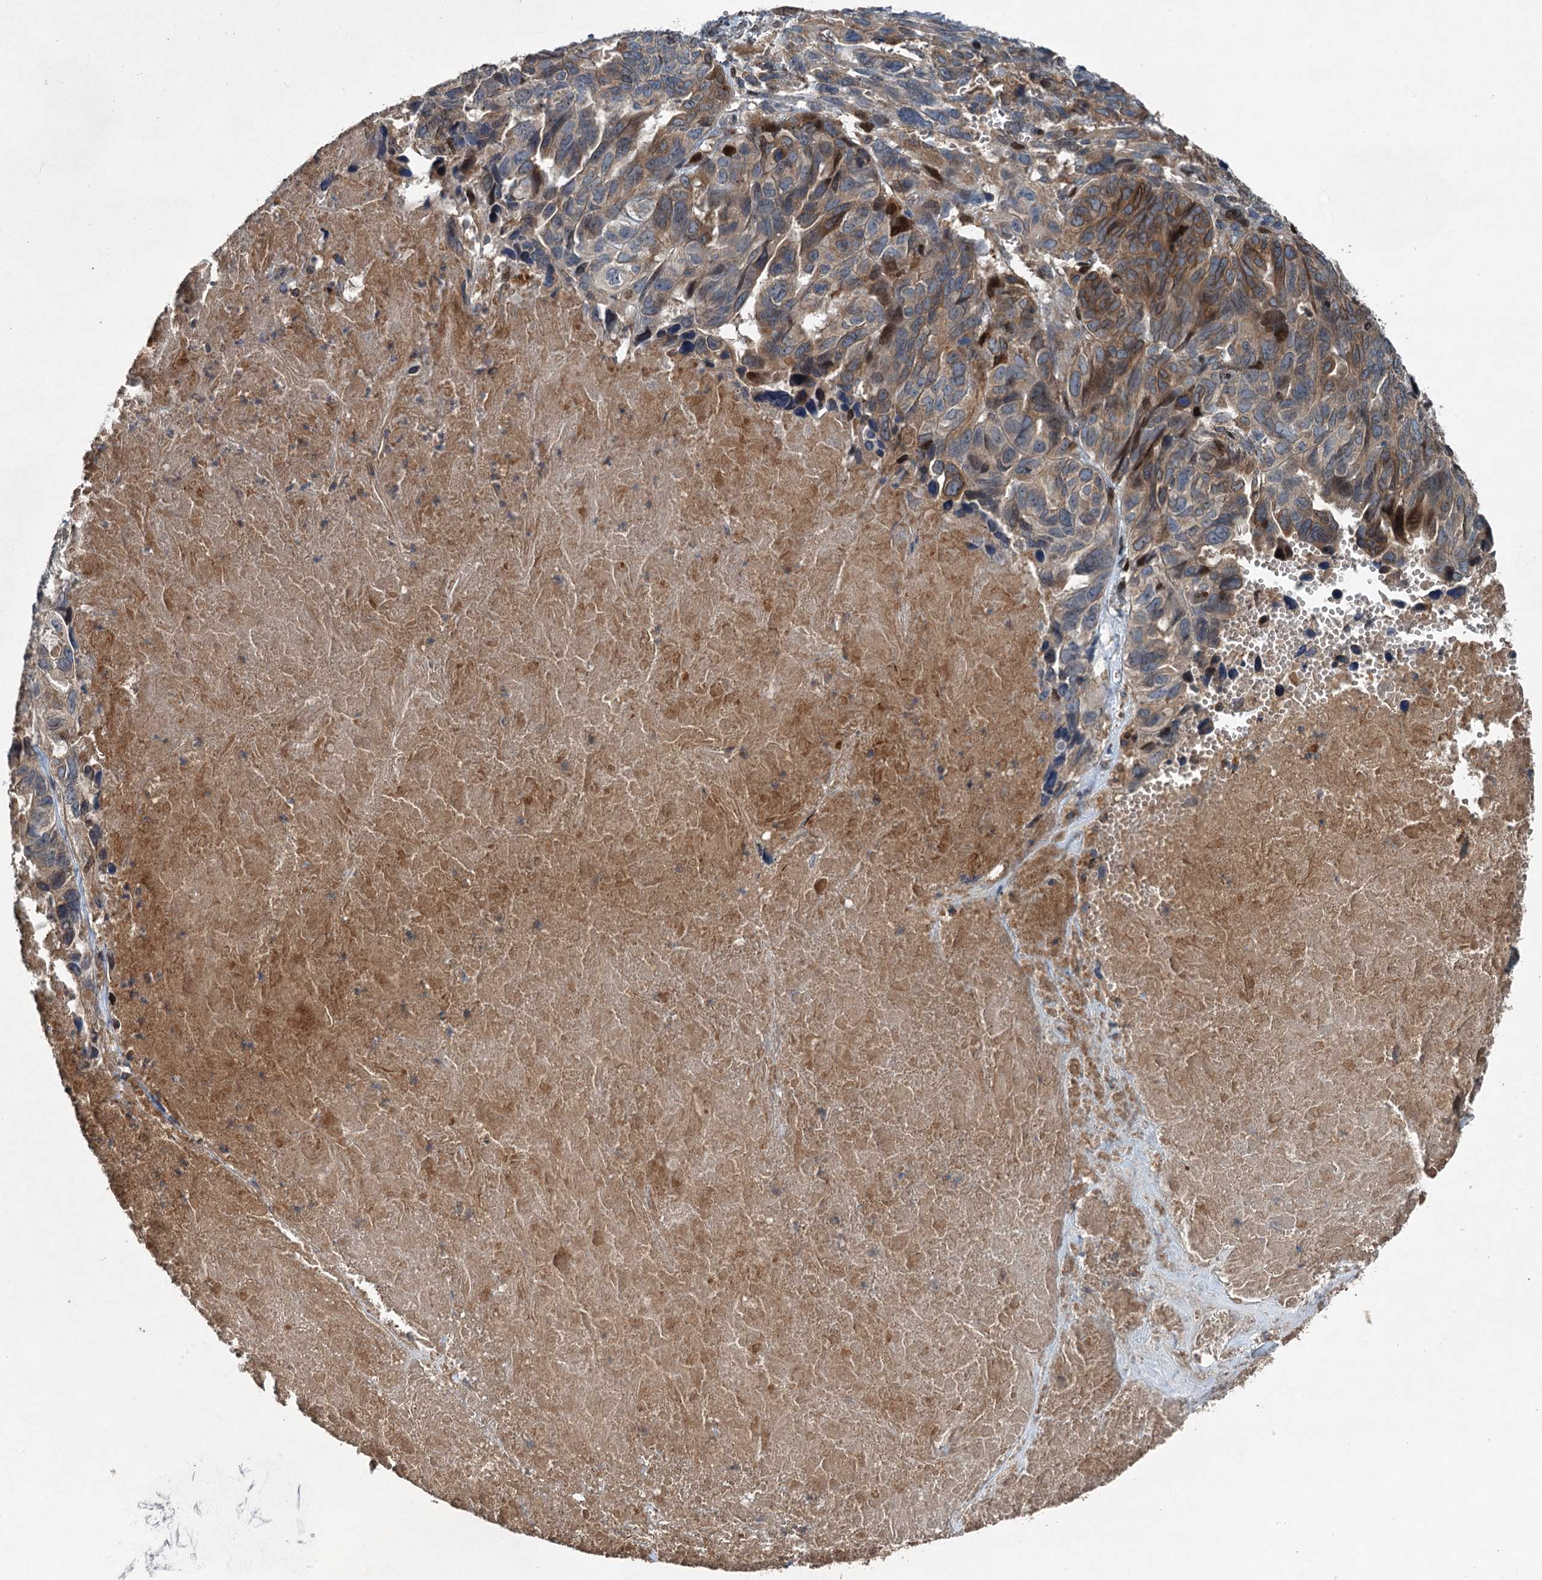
{"staining": {"intensity": "moderate", "quantity": "25%-75%", "location": "cytoplasmic/membranous,nuclear"}, "tissue": "ovarian cancer", "cell_type": "Tumor cells", "image_type": "cancer", "snomed": [{"axis": "morphology", "description": "Cystadenocarcinoma, serous, NOS"}, {"axis": "topography", "description": "Ovary"}], "caption": "Immunohistochemistry (IHC) of ovarian serous cystadenocarcinoma shows medium levels of moderate cytoplasmic/membranous and nuclear expression in about 25%-75% of tumor cells.", "gene": "TAPBPL", "patient": {"sex": "female", "age": 79}}